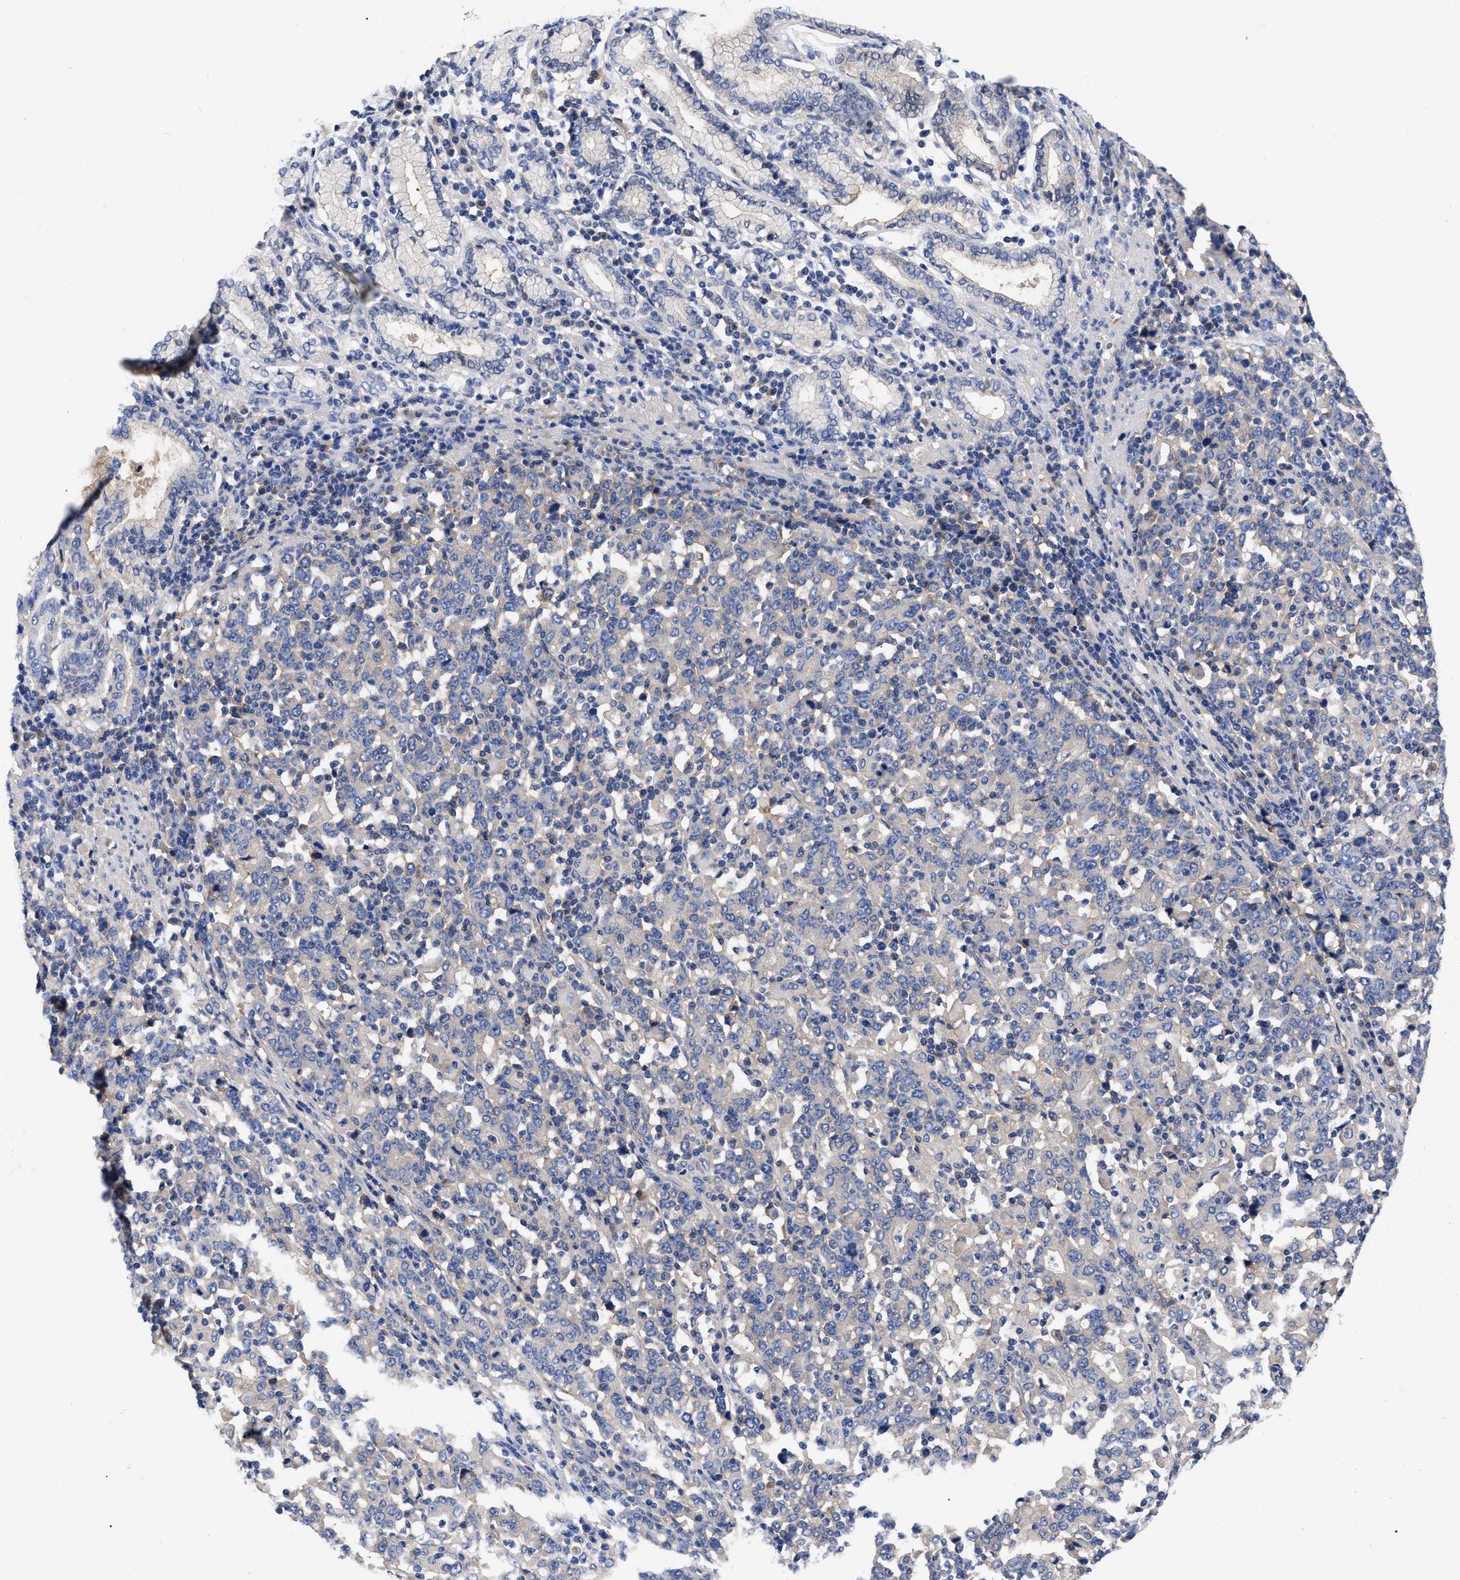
{"staining": {"intensity": "weak", "quantity": "<25%", "location": "cytoplasmic/membranous"}, "tissue": "stomach cancer", "cell_type": "Tumor cells", "image_type": "cancer", "snomed": [{"axis": "morphology", "description": "Adenocarcinoma, NOS"}, {"axis": "topography", "description": "Stomach, upper"}], "caption": "Tumor cells are negative for brown protein staining in stomach cancer.", "gene": "RBKS", "patient": {"sex": "male", "age": 69}}